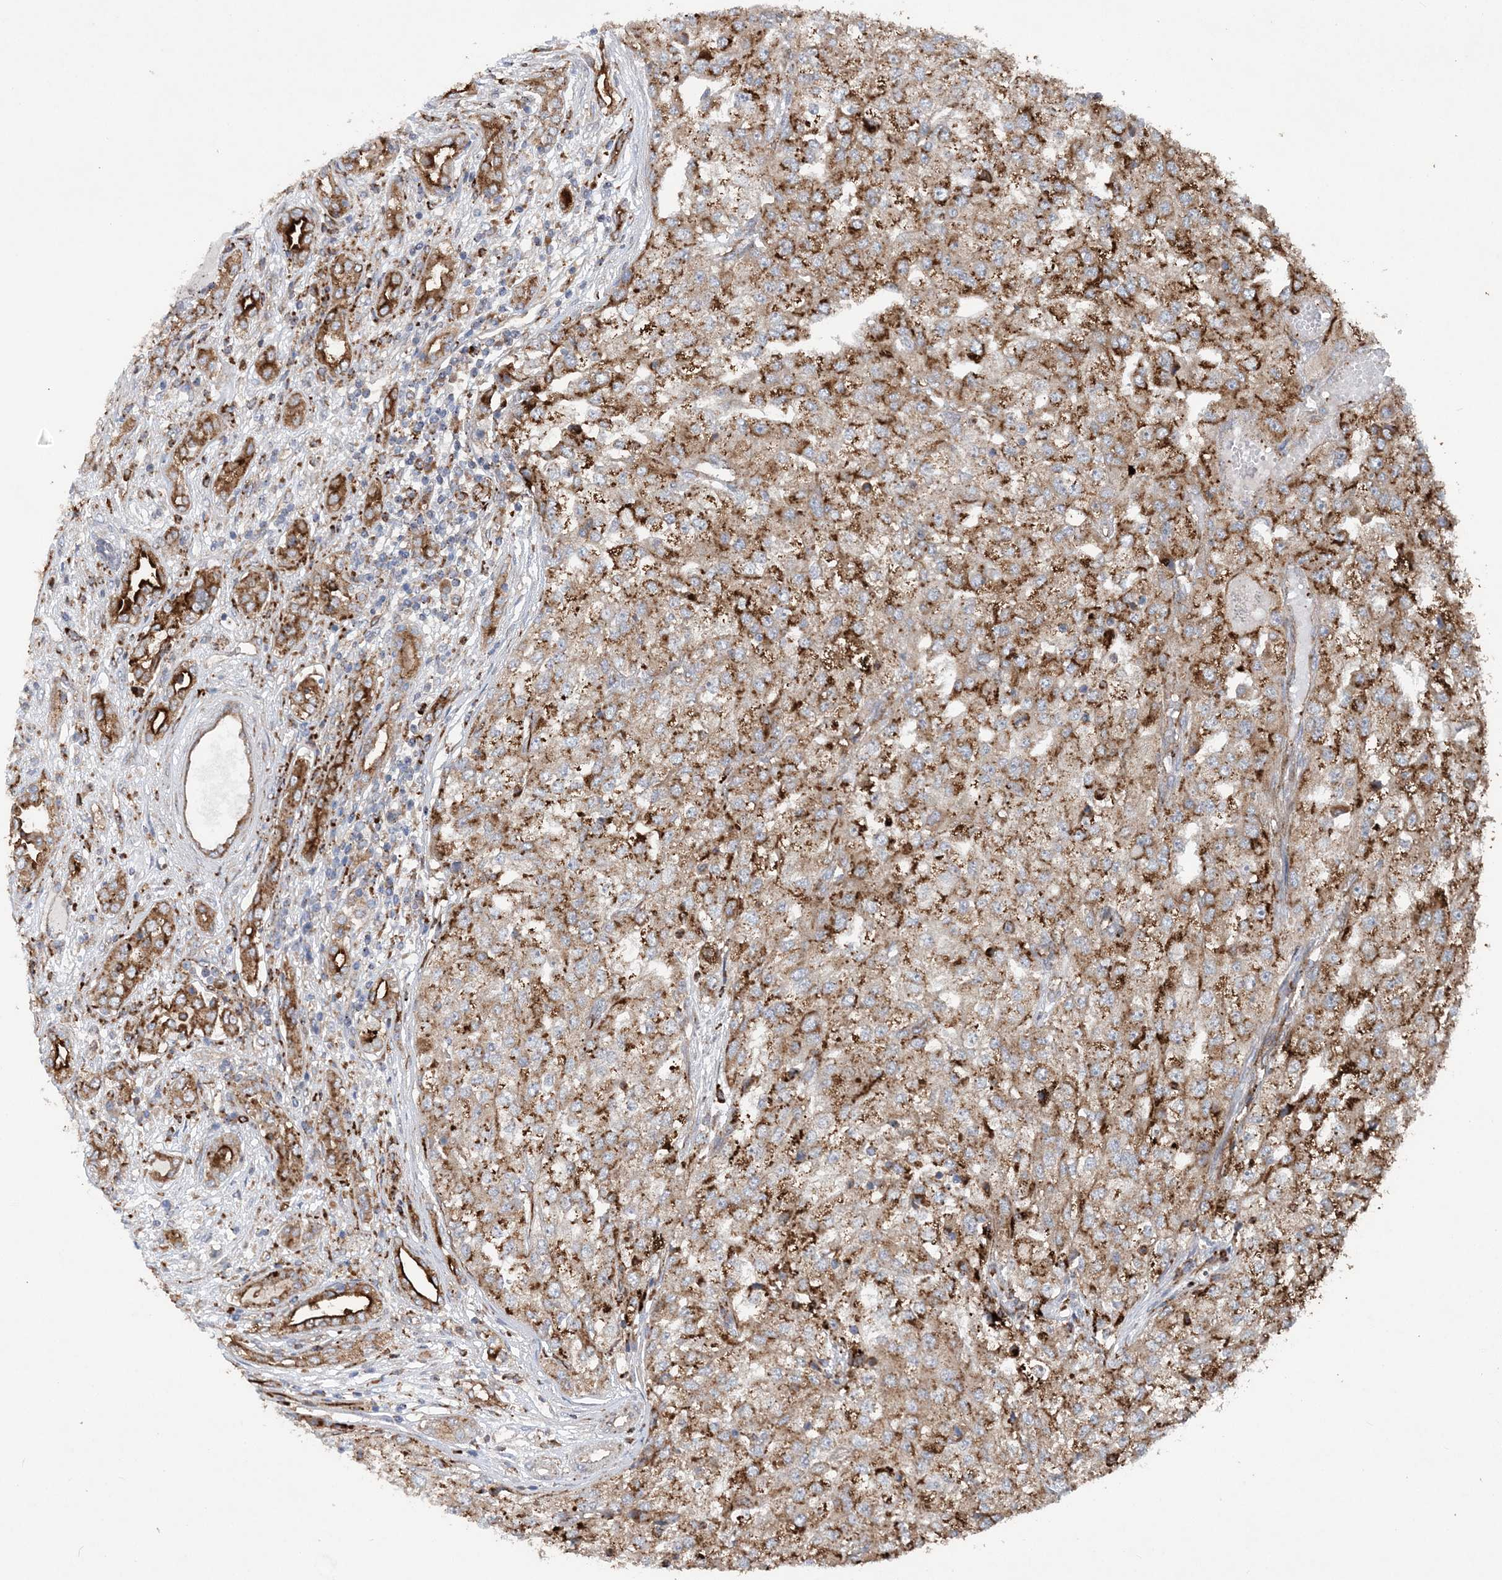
{"staining": {"intensity": "moderate", "quantity": ">75%", "location": "cytoplasmic/membranous"}, "tissue": "renal cancer", "cell_type": "Tumor cells", "image_type": "cancer", "snomed": [{"axis": "morphology", "description": "Adenocarcinoma, NOS"}, {"axis": "topography", "description": "Kidney"}], "caption": "Human renal cancer (adenocarcinoma) stained for a protein (brown) demonstrates moderate cytoplasmic/membranous positive expression in about >75% of tumor cells.", "gene": "PTTG1IP", "patient": {"sex": "female", "age": 54}}